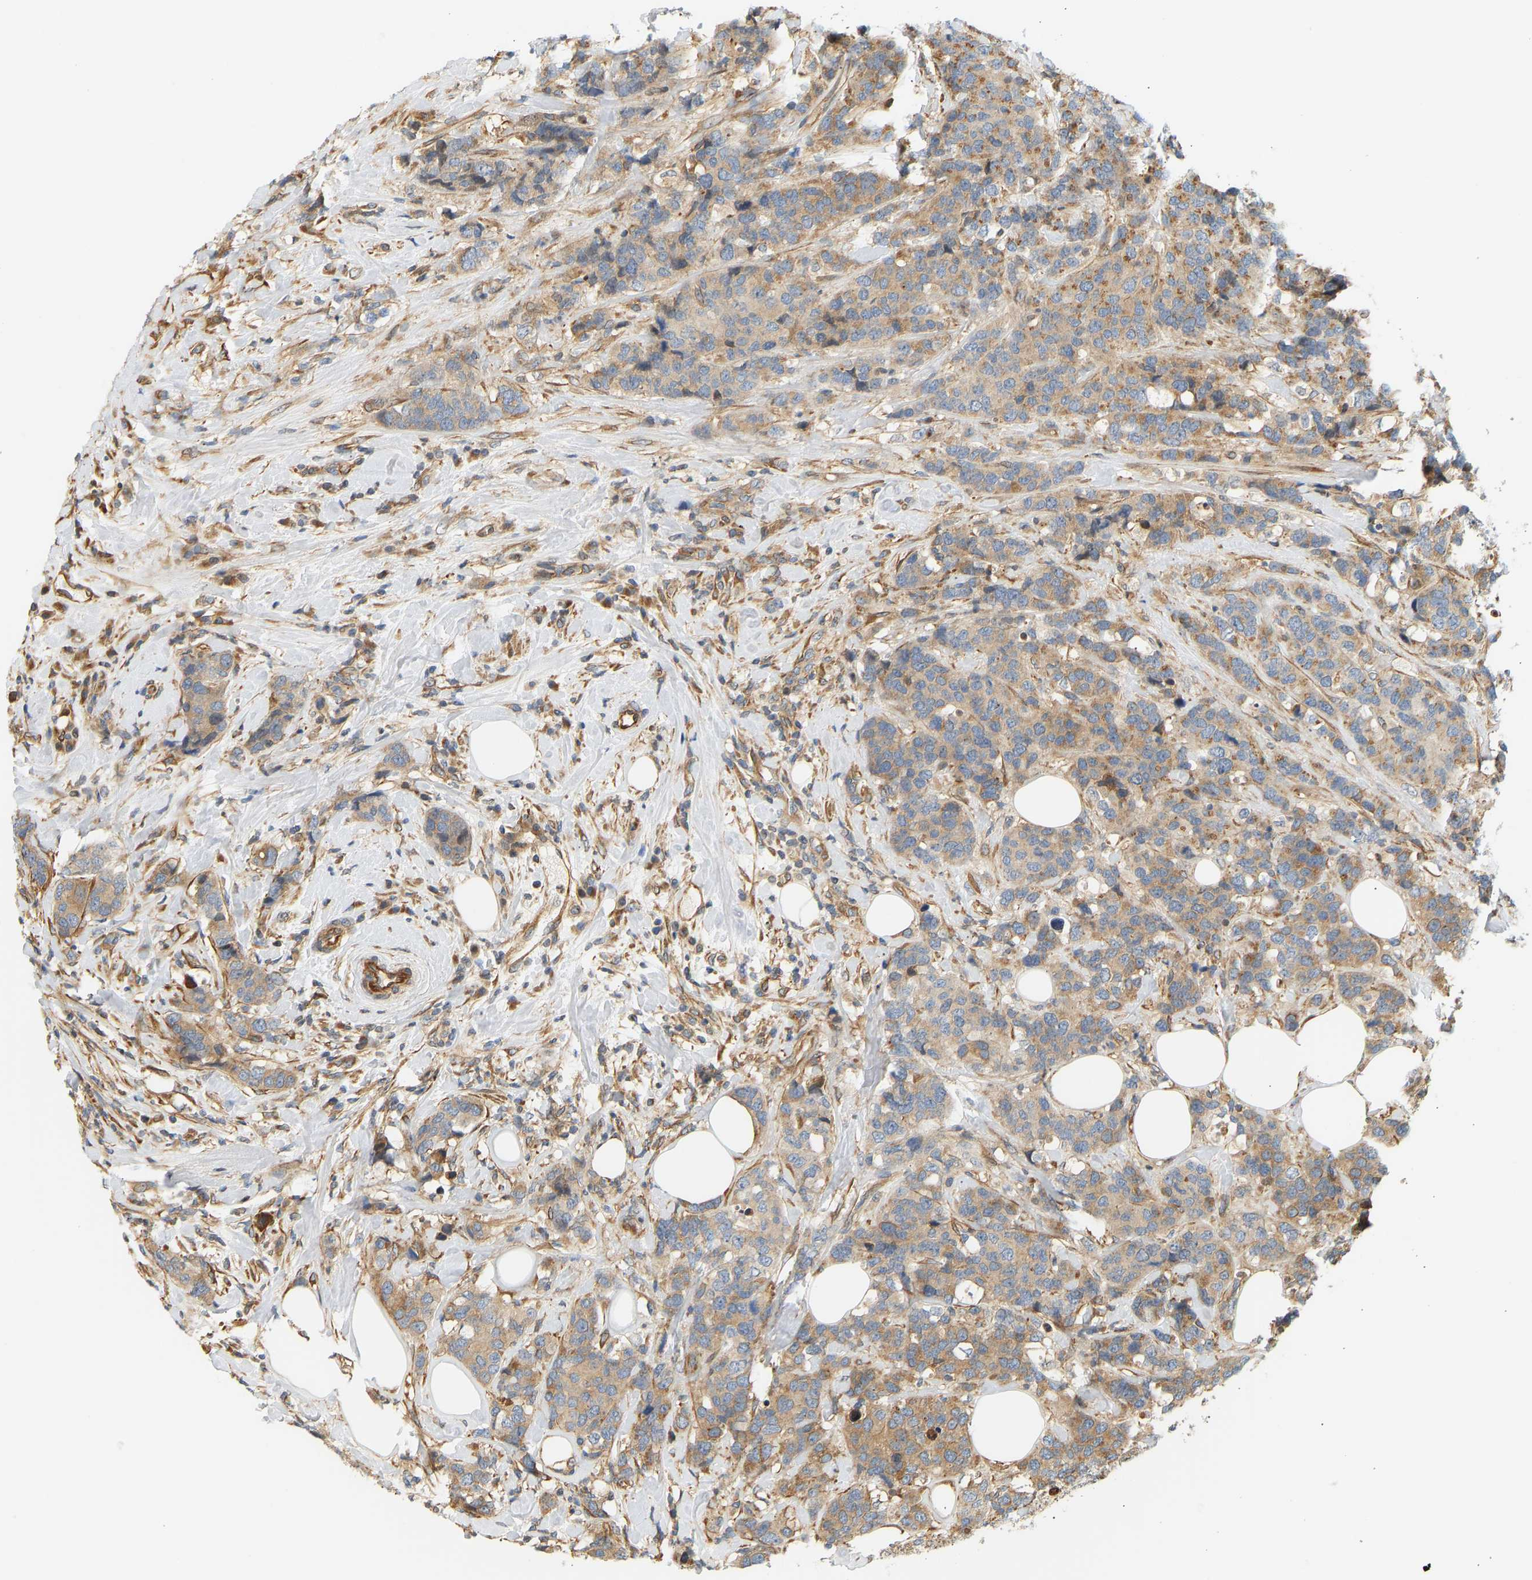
{"staining": {"intensity": "weak", "quantity": "25%-75%", "location": "cytoplasmic/membranous"}, "tissue": "breast cancer", "cell_type": "Tumor cells", "image_type": "cancer", "snomed": [{"axis": "morphology", "description": "Lobular carcinoma"}, {"axis": "topography", "description": "Breast"}], "caption": "Breast lobular carcinoma stained with a protein marker exhibits weak staining in tumor cells.", "gene": "CEP57", "patient": {"sex": "female", "age": 59}}